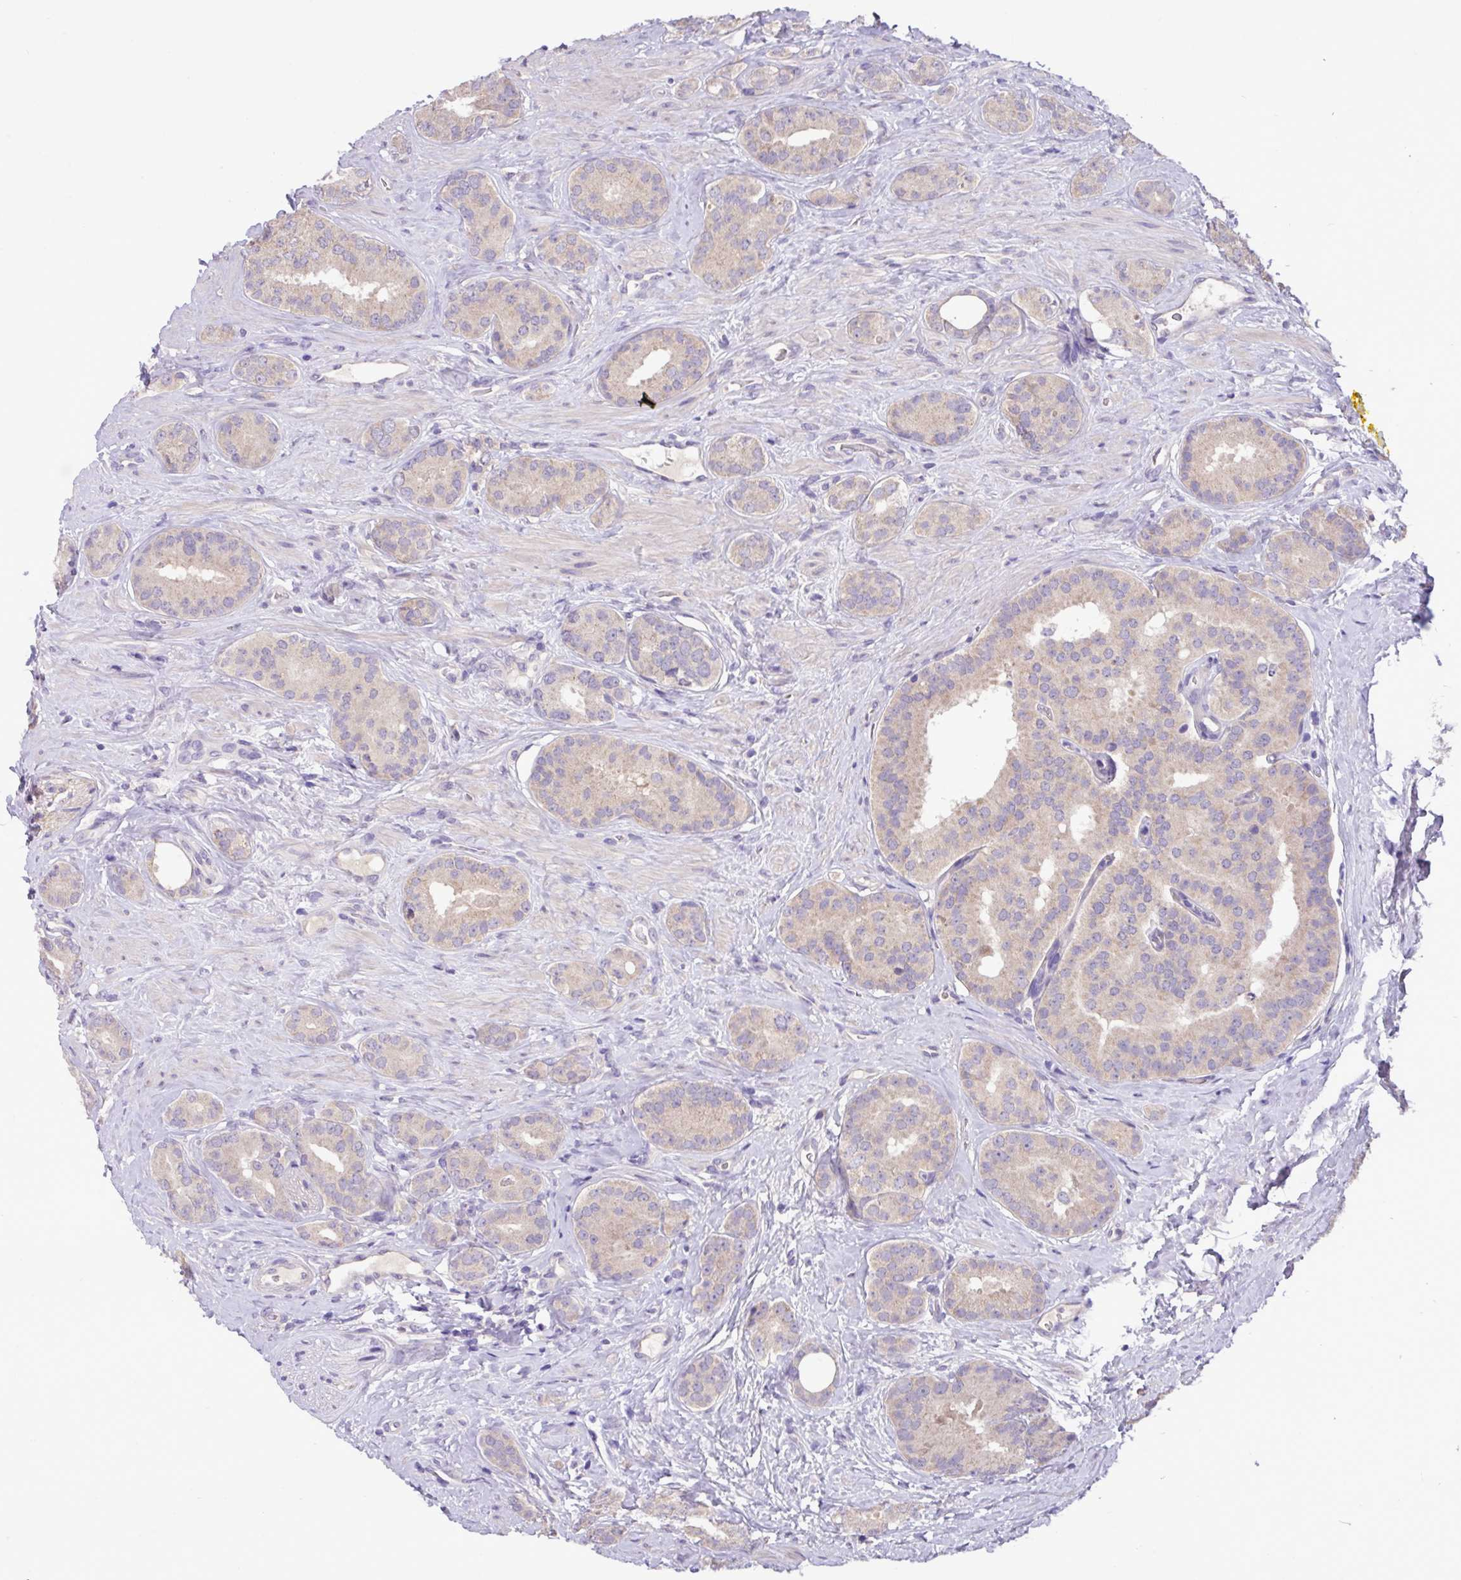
{"staining": {"intensity": "negative", "quantity": "none", "location": "none"}, "tissue": "prostate cancer", "cell_type": "Tumor cells", "image_type": "cancer", "snomed": [{"axis": "morphology", "description": "Adenocarcinoma, High grade"}, {"axis": "topography", "description": "Prostate"}], "caption": "High magnification brightfield microscopy of prostate cancer stained with DAB (3,3'-diaminobenzidine) (brown) and counterstained with hematoxylin (blue): tumor cells show no significant expression.", "gene": "PAX8", "patient": {"sex": "male", "age": 63}}